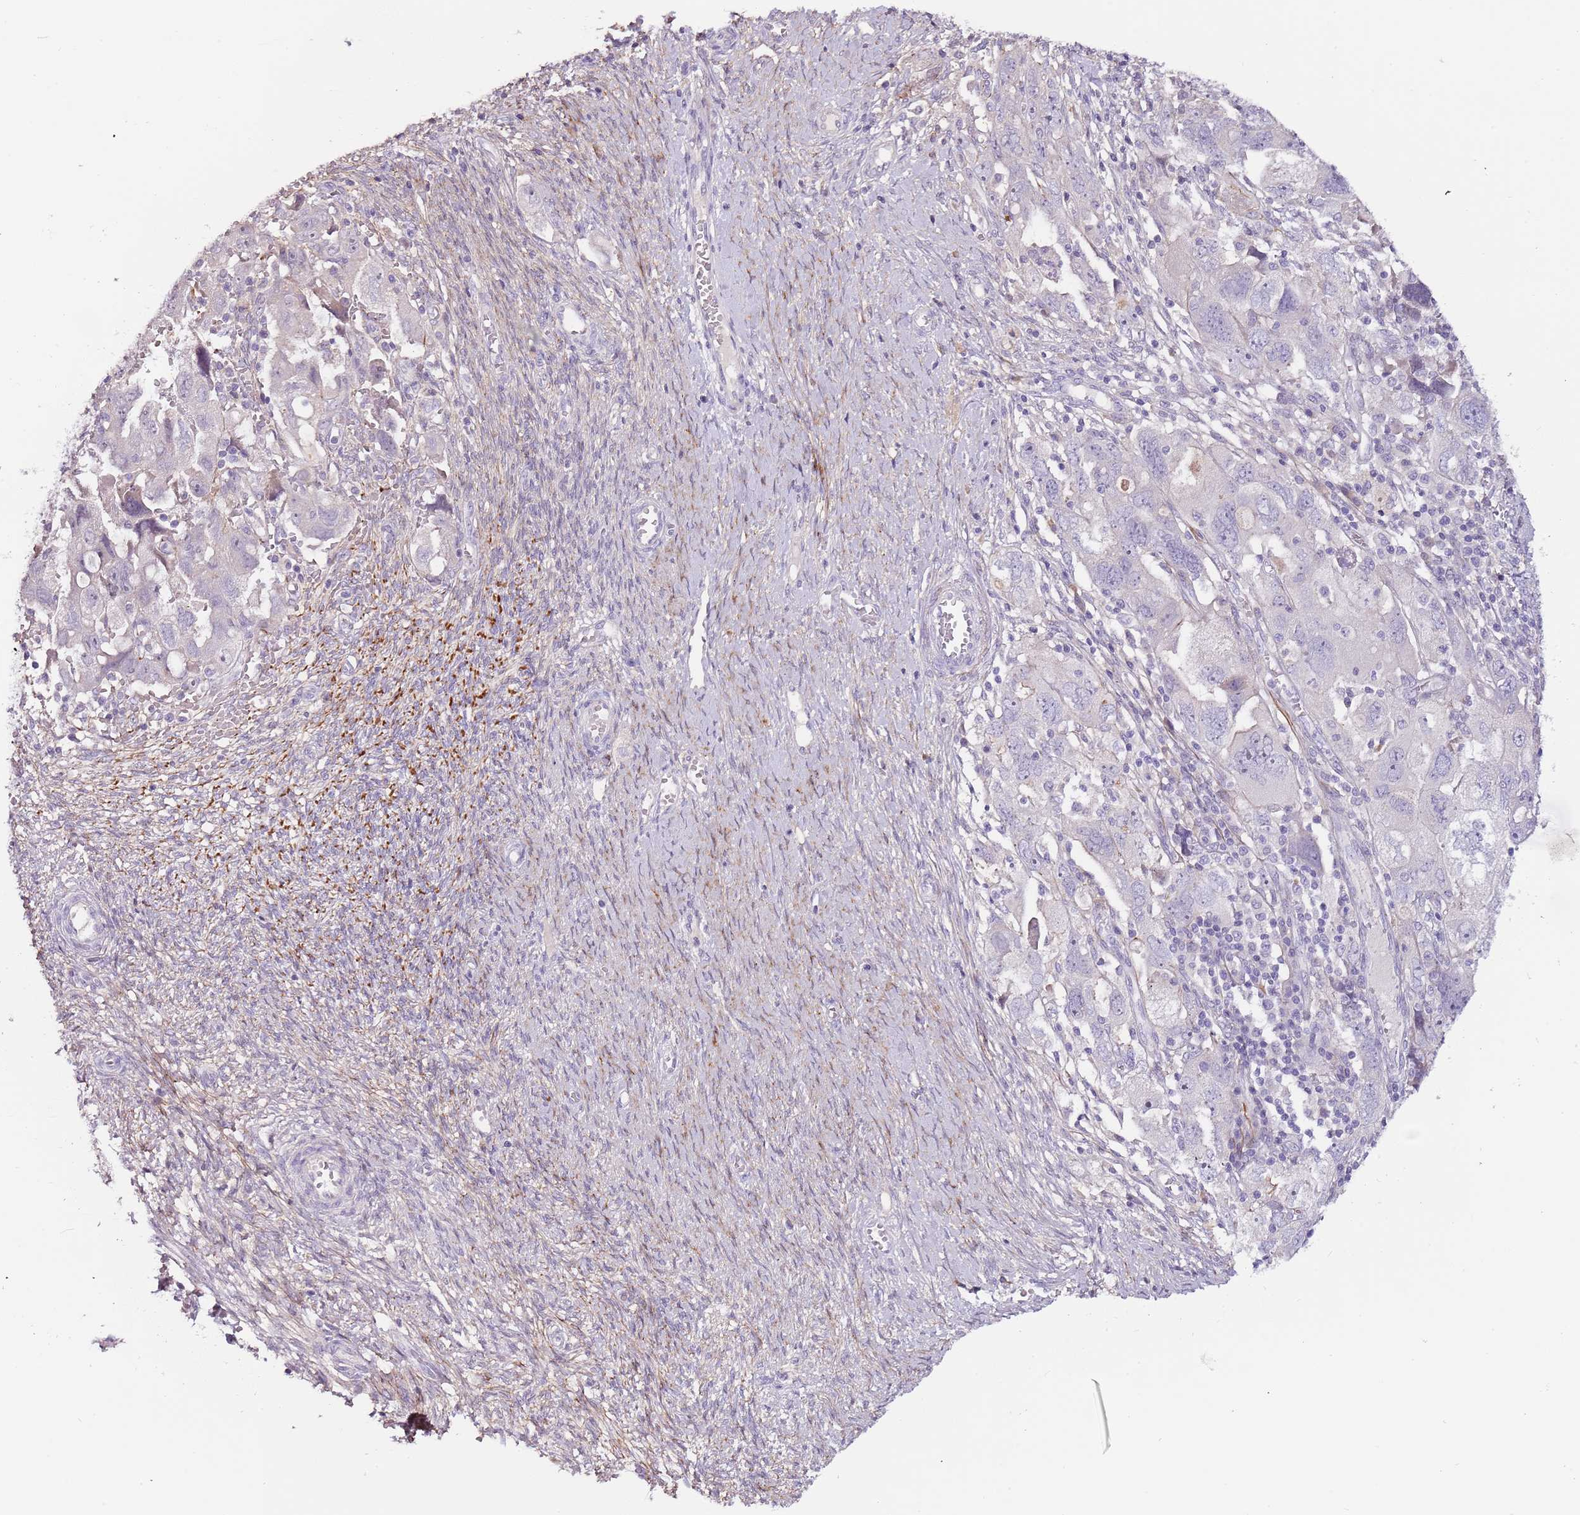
{"staining": {"intensity": "negative", "quantity": "none", "location": "none"}, "tissue": "ovarian cancer", "cell_type": "Tumor cells", "image_type": "cancer", "snomed": [{"axis": "morphology", "description": "Carcinoma, NOS"}, {"axis": "morphology", "description": "Cystadenocarcinoma, serous, NOS"}, {"axis": "topography", "description": "Ovary"}], "caption": "Tumor cells are negative for protein expression in human ovarian cancer.", "gene": "NKX2-3", "patient": {"sex": "female", "age": 69}}